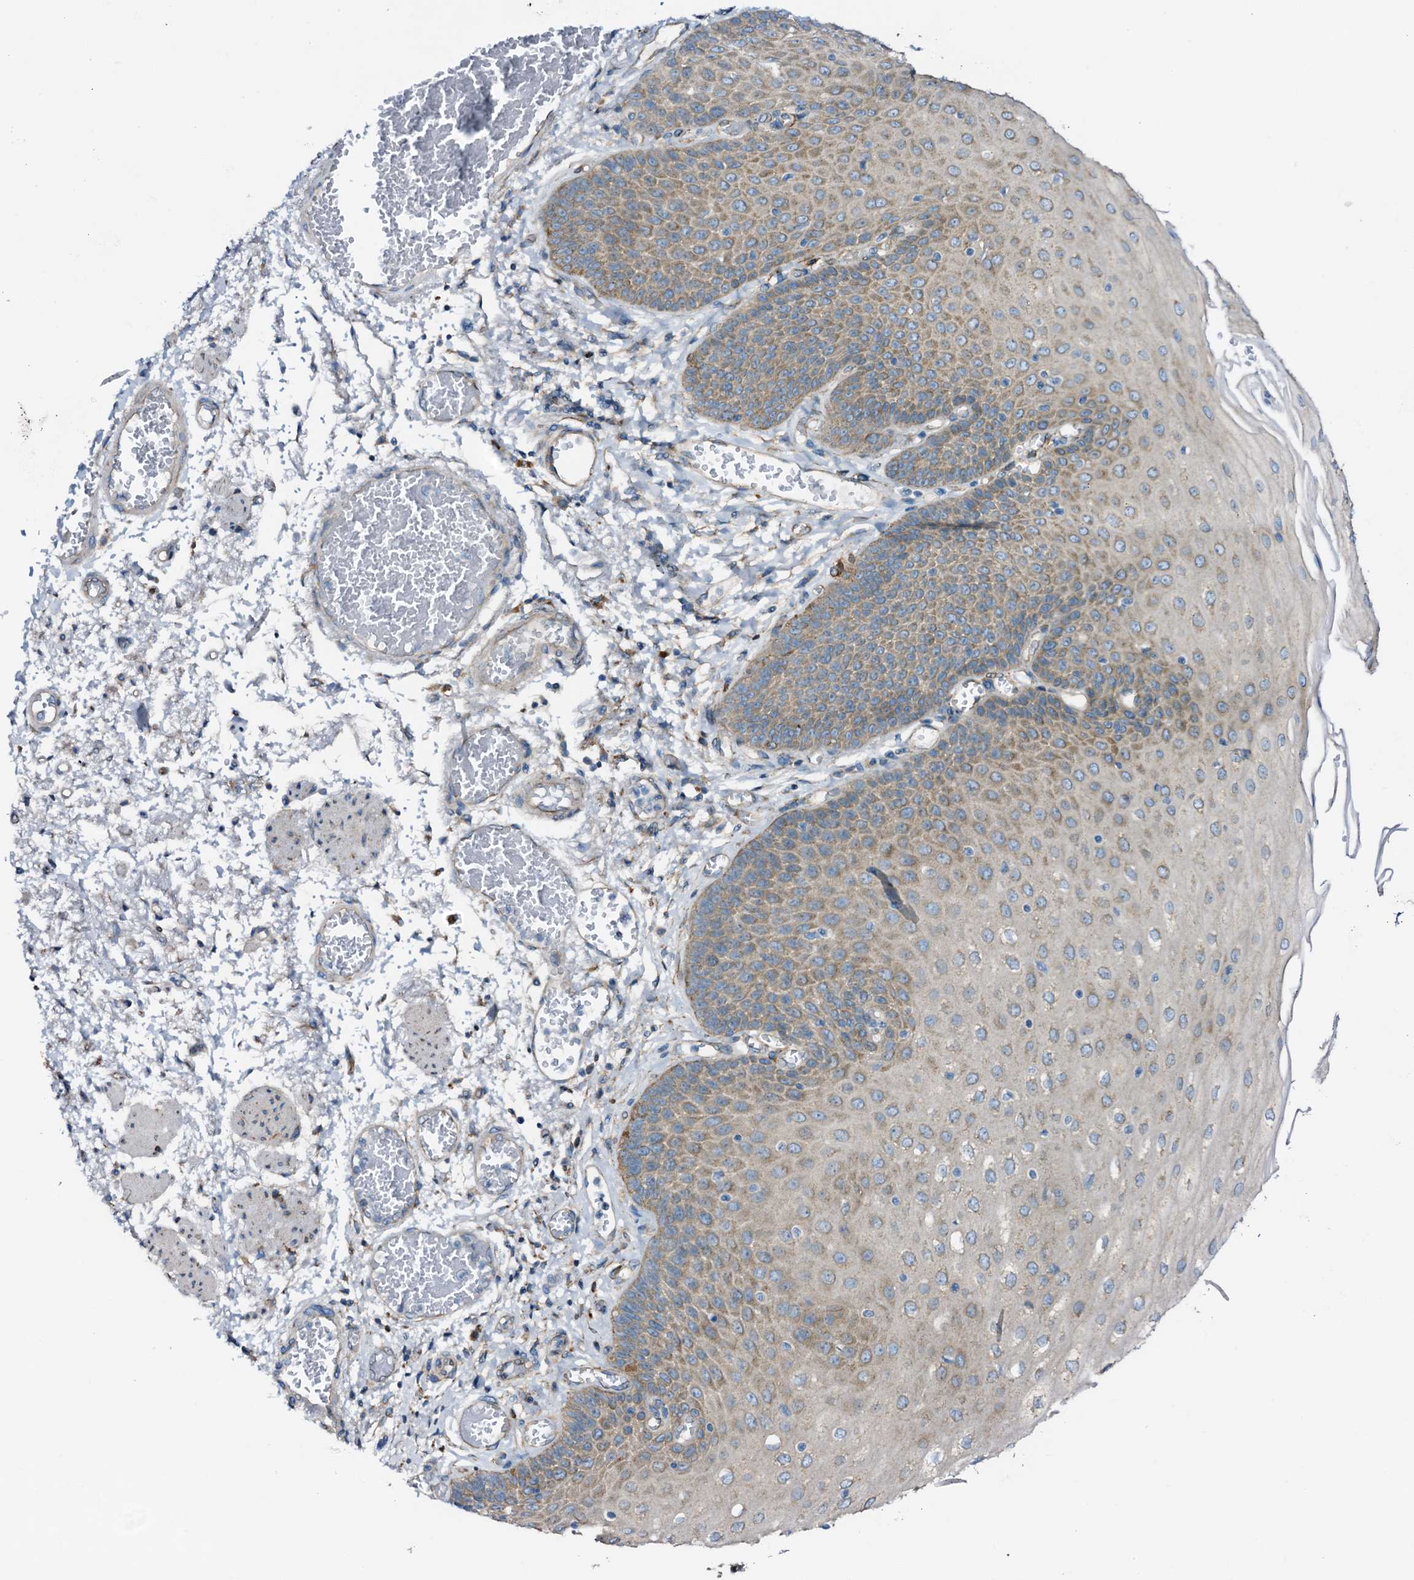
{"staining": {"intensity": "moderate", "quantity": "25%-75%", "location": "cytoplasmic/membranous"}, "tissue": "esophagus", "cell_type": "Squamous epithelial cells", "image_type": "normal", "snomed": [{"axis": "morphology", "description": "Normal tissue, NOS"}, {"axis": "topography", "description": "Esophagus"}], "caption": "IHC of normal human esophagus exhibits medium levels of moderate cytoplasmic/membranous expression in approximately 25%-75% of squamous epithelial cells. The protein of interest is shown in brown color, while the nuclei are stained blue.", "gene": "STARD13", "patient": {"sex": "male", "age": 81}}